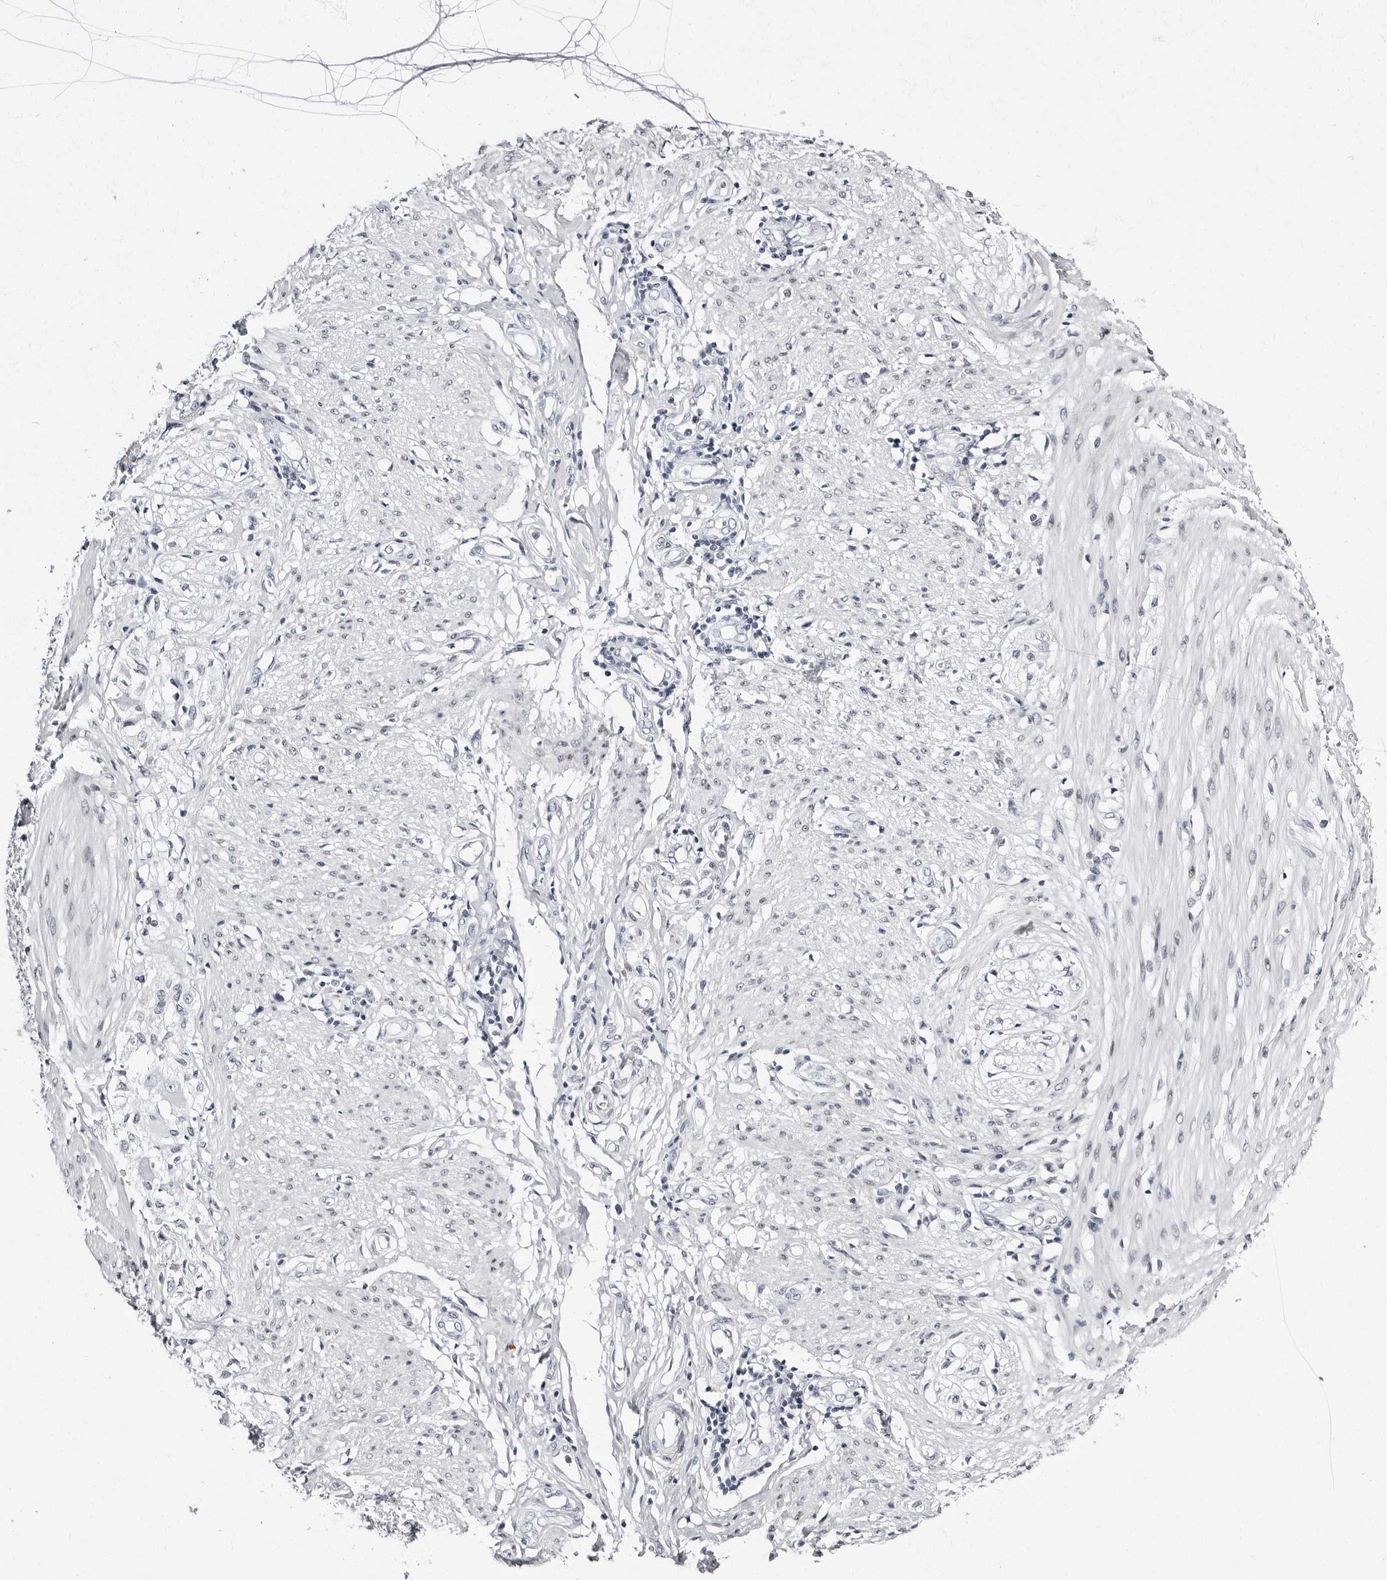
{"staining": {"intensity": "weak", "quantity": "25%-75%", "location": "nuclear"}, "tissue": "smooth muscle", "cell_type": "Smooth muscle cells", "image_type": "normal", "snomed": [{"axis": "morphology", "description": "Normal tissue, NOS"}, {"axis": "morphology", "description": "Adenocarcinoma, NOS"}, {"axis": "topography", "description": "Colon"}, {"axis": "topography", "description": "Peripheral nerve tissue"}], "caption": "Immunohistochemistry (IHC) of unremarkable human smooth muscle reveals low levels of weak nuclear positivity in approximately 25%-75% of smooth muscle cells.", "gene": "VEZF1", "patient": {"sex": "male", "age": 14}}